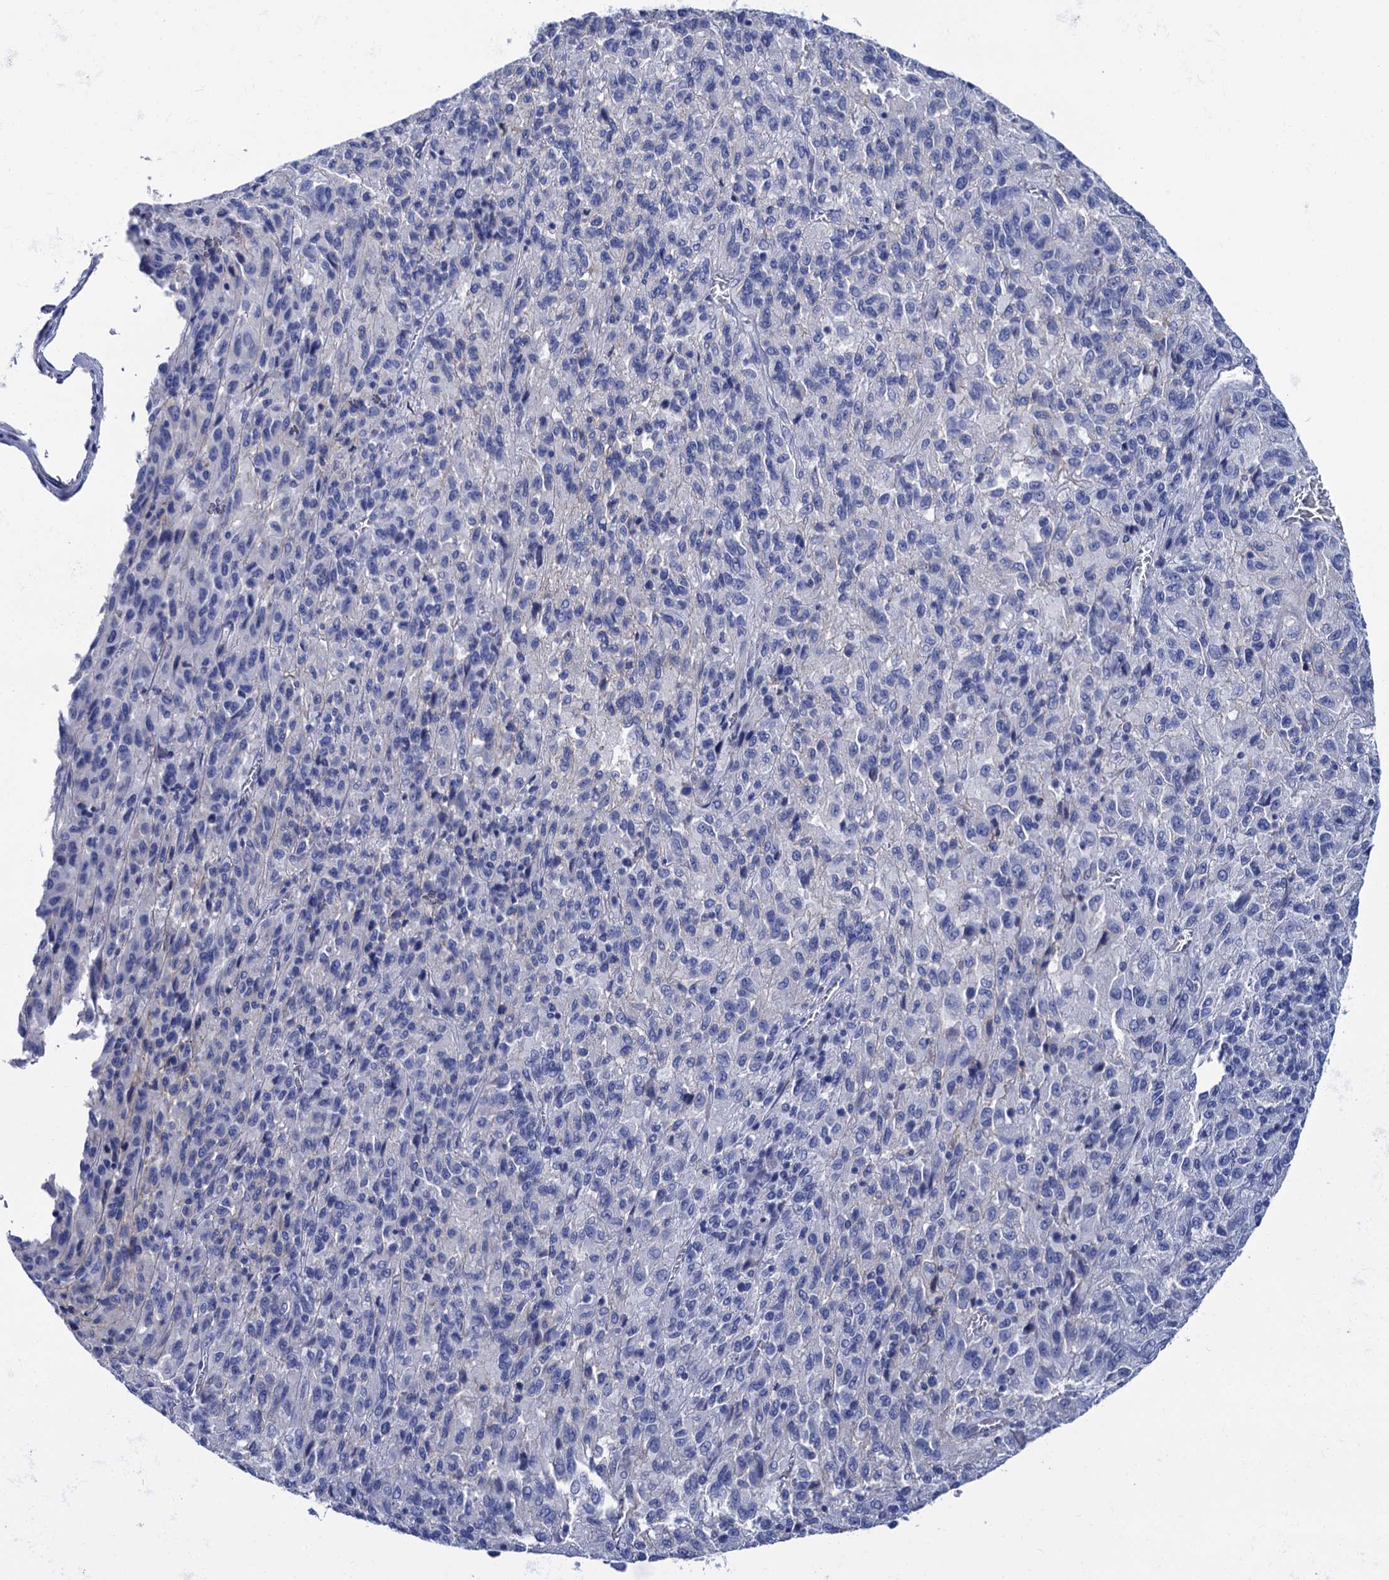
{"staining": {"intensity": "negative", "quantity": "none", "location": "none"}, "tissue": "melanoma", "cell_type": "Tumor cells", "image_type": "cancer", "snomed": [{"axis": "morphology", "description": "Malignant melanoma, Metastatic site"}, {"axis": "topography", "description": "Lung"}], "caption": "The photomicrograph displays no staining of tumor cells in melanoma.", "gene": "RAB3IP", "patient": {"sex": "male", "age": 64}}